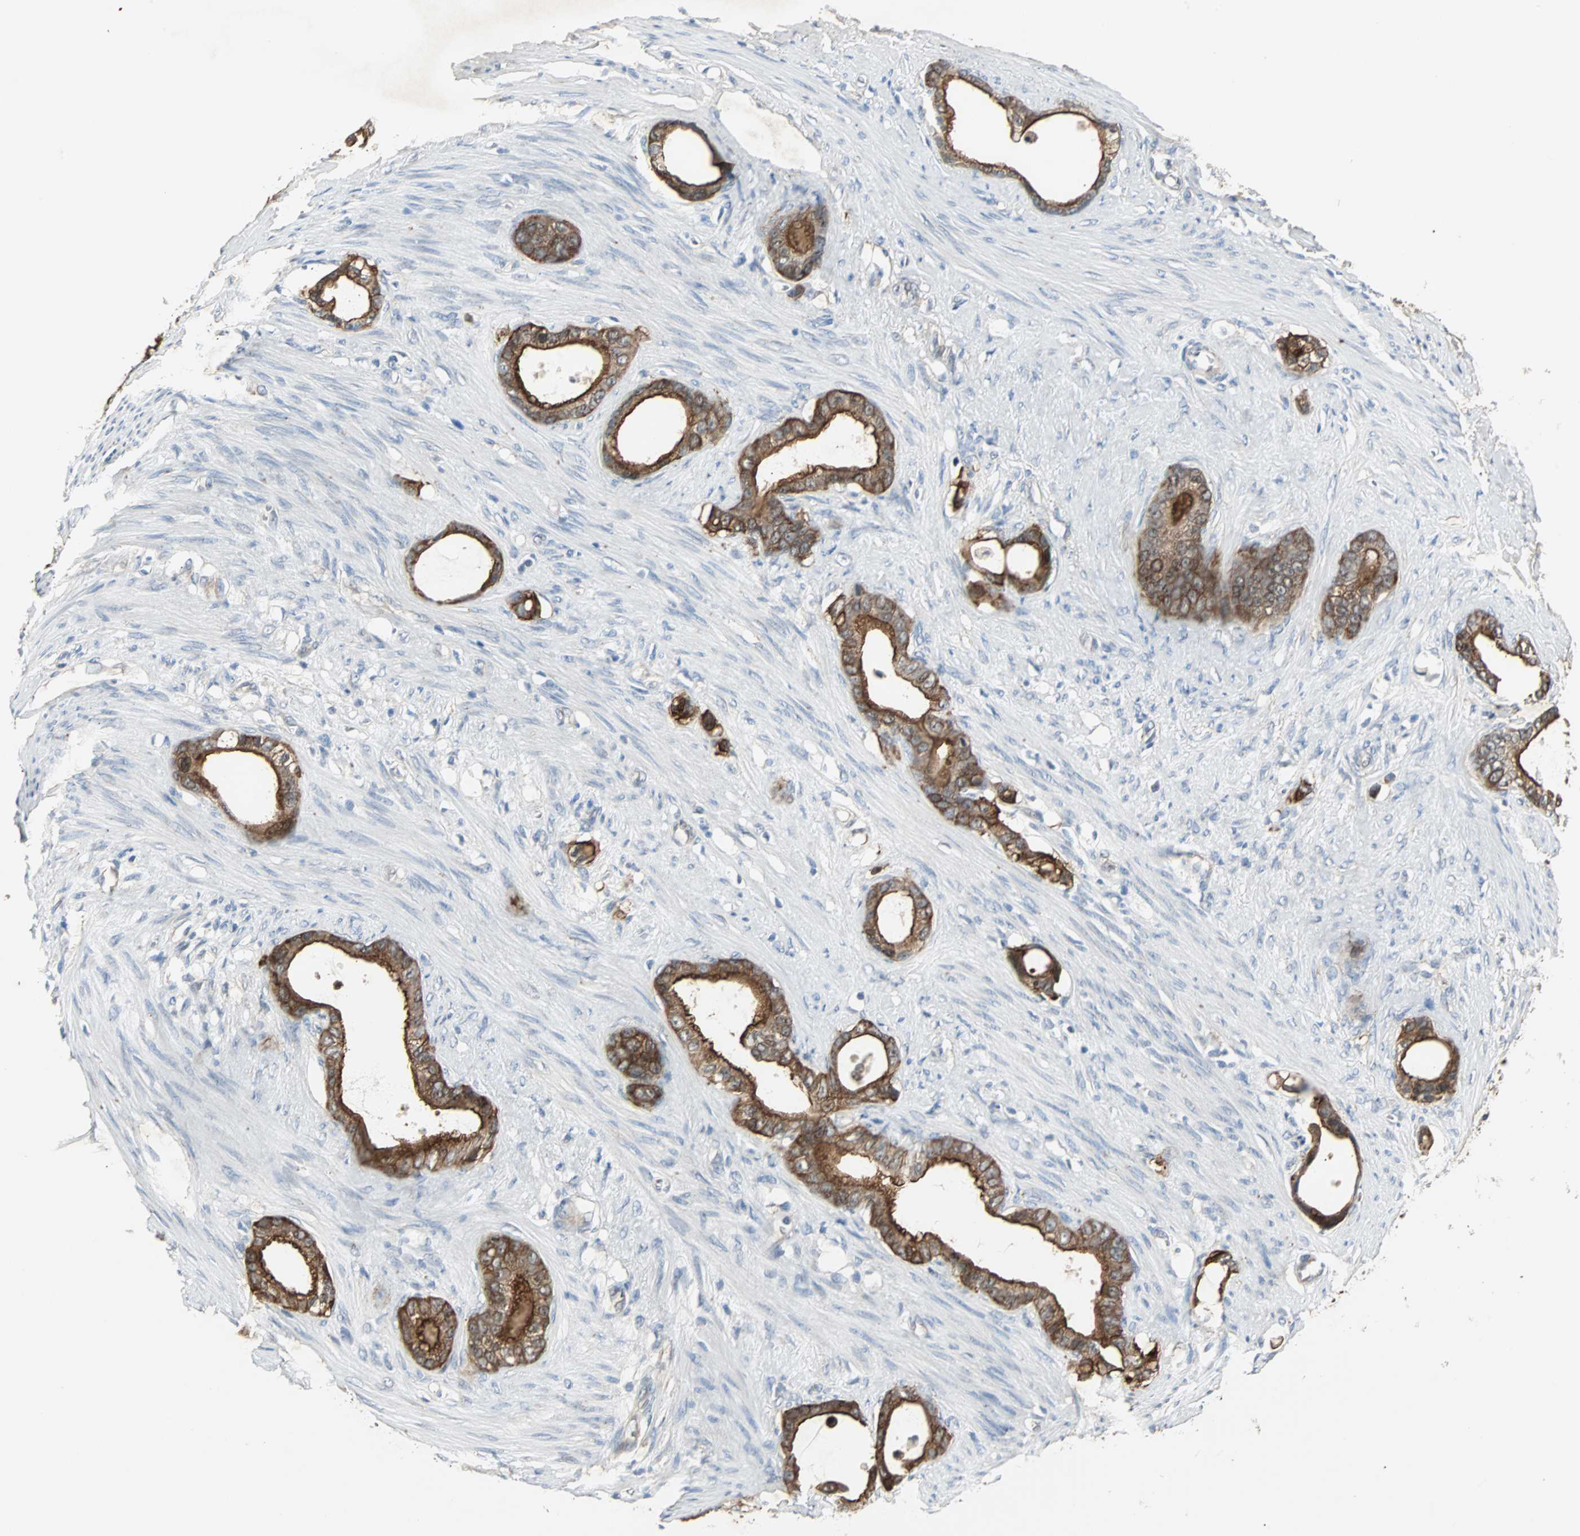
{"staining": {"intensity": "strong", "quantity": ">75%", "location": "cytoplasmic/membranous"}, "tissue": "stomach cancer", "cell_type": "Tumor cells", "image_type": "cancer", "snomed": [{"axis": "morphology", "description": "Adenocarcinoma, NOS"}, {"axis": "topography", "description": "Stomach"}], "caption": "Brown immunohistochemical staining in adenocarcinoma (stomach) displays strong cytoplasmic/membranous expression in approximately >75% of tumor cells.", "gene": "CMC2", "patient": {"sex": "female", "age": 75}}